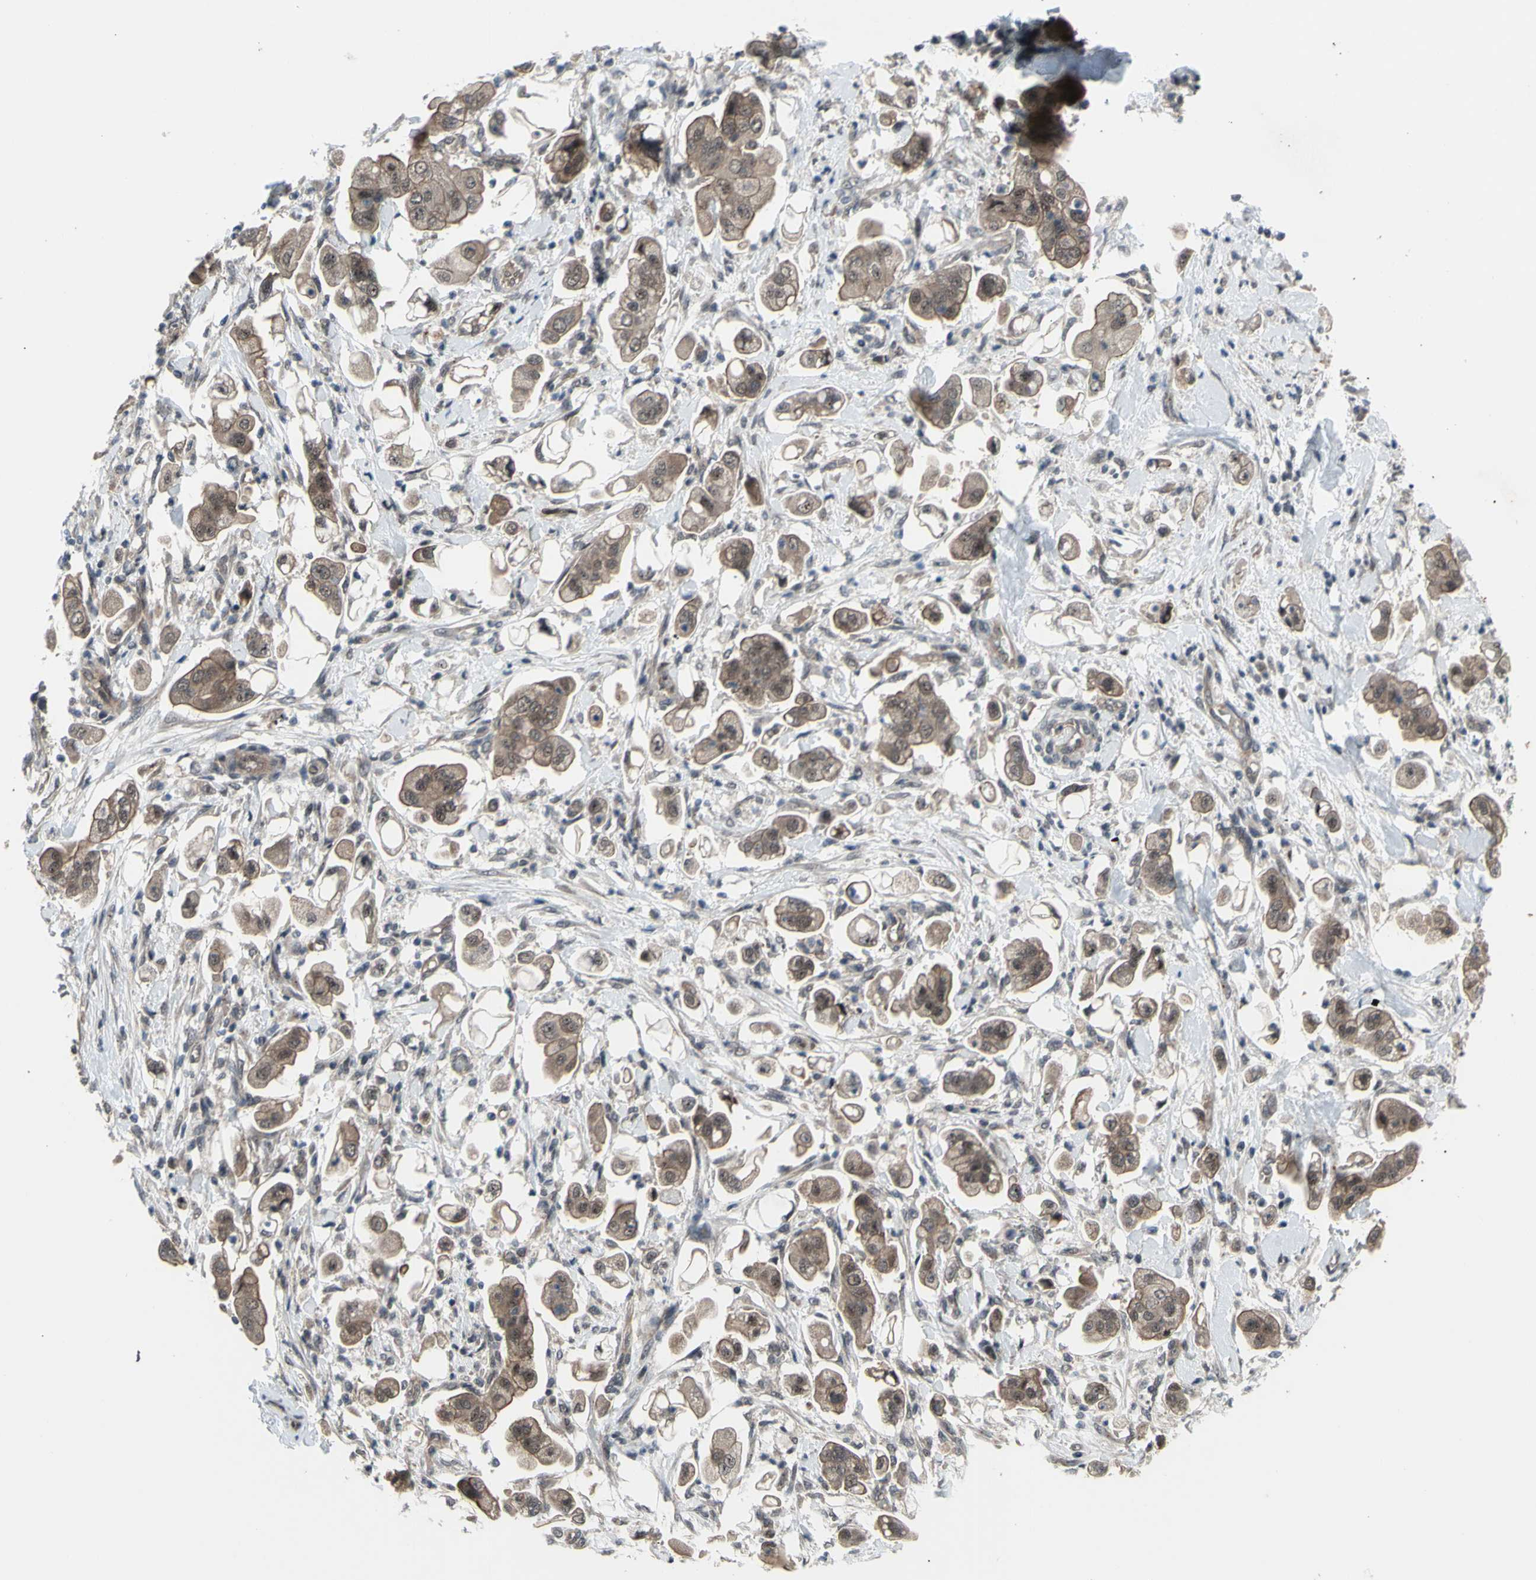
{"staining": {"intensity": "moderate", "quantity": "25%-75%", "location": "cytoplasmic/membranous"}, "tissue": "stomach cancer", "cell_type": "Tumor cells", "image_type": "cancer", "snomed": [{"axis": "morphology", "description": "Adenocarcinoma, NOS"}, {"axis": "topography", "description": "Stomach"}], "caption": "Brown immunohistochemical staining in stomach adenocarcinoma exhibits moderate cytoplasmic/membranous expression in approximately 25%-75% of tumor cells.", "gene": "TRDMT1", "patient": {"sex": "male", "age": 62}}